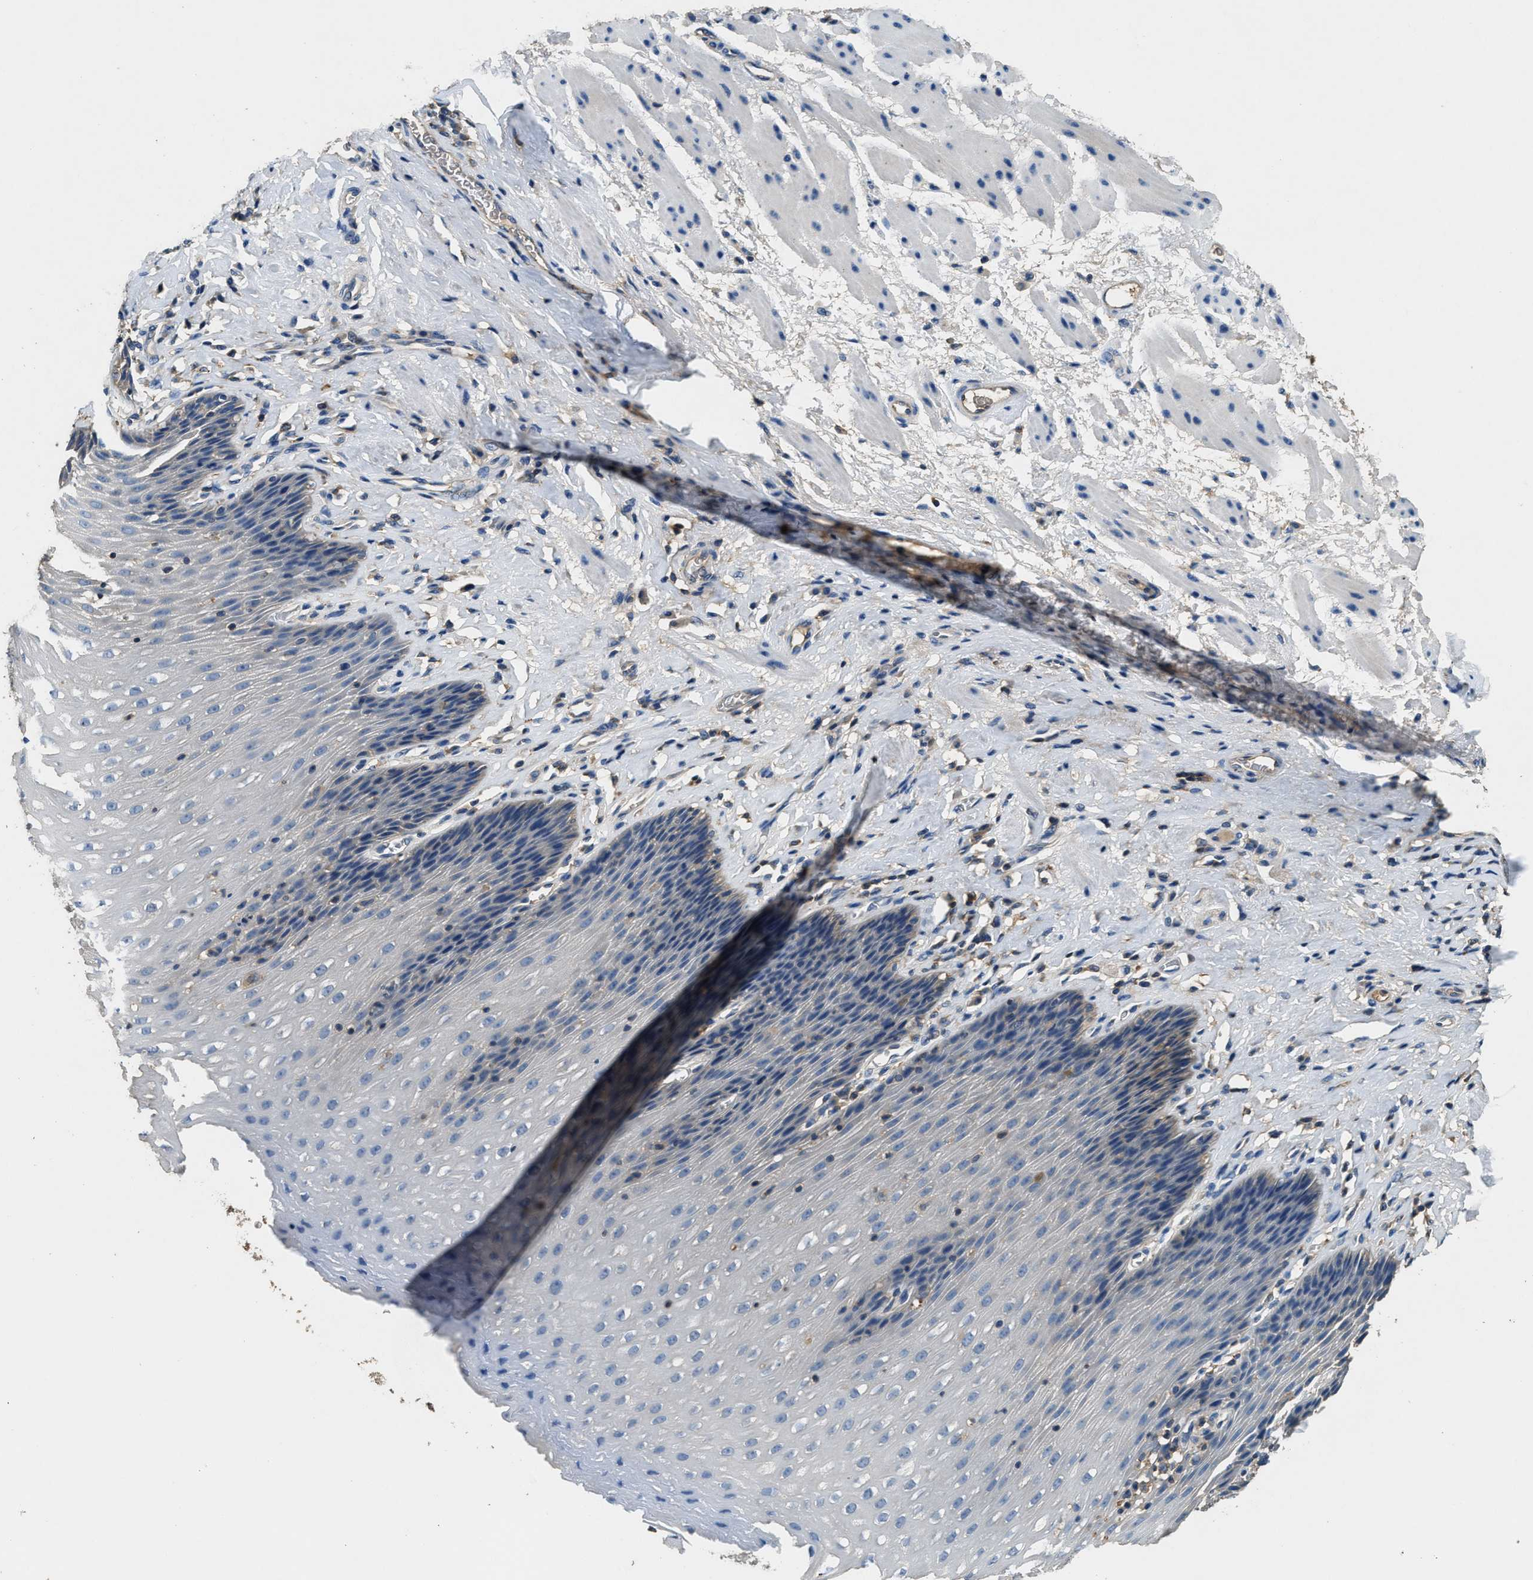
{"staining": {"intensity": "negative", "quantity": "none", "location": "none"}, "tissue": "esophagus", "cell_type": "Squamous epithelial cells", "image_type": "normal", "snomed": [{"axis": "morphology", "description": "Normal tissue, NOS"}, {"axis": "topography", "description": "Esophagus"}], "caption": "The immunohistochemistry (IHC) histopathology image has no significant staining in squamous epithelial cells of esophagus.", "gene": "BLOC1S1", "patient": {"sex": "female", "age": 61}}